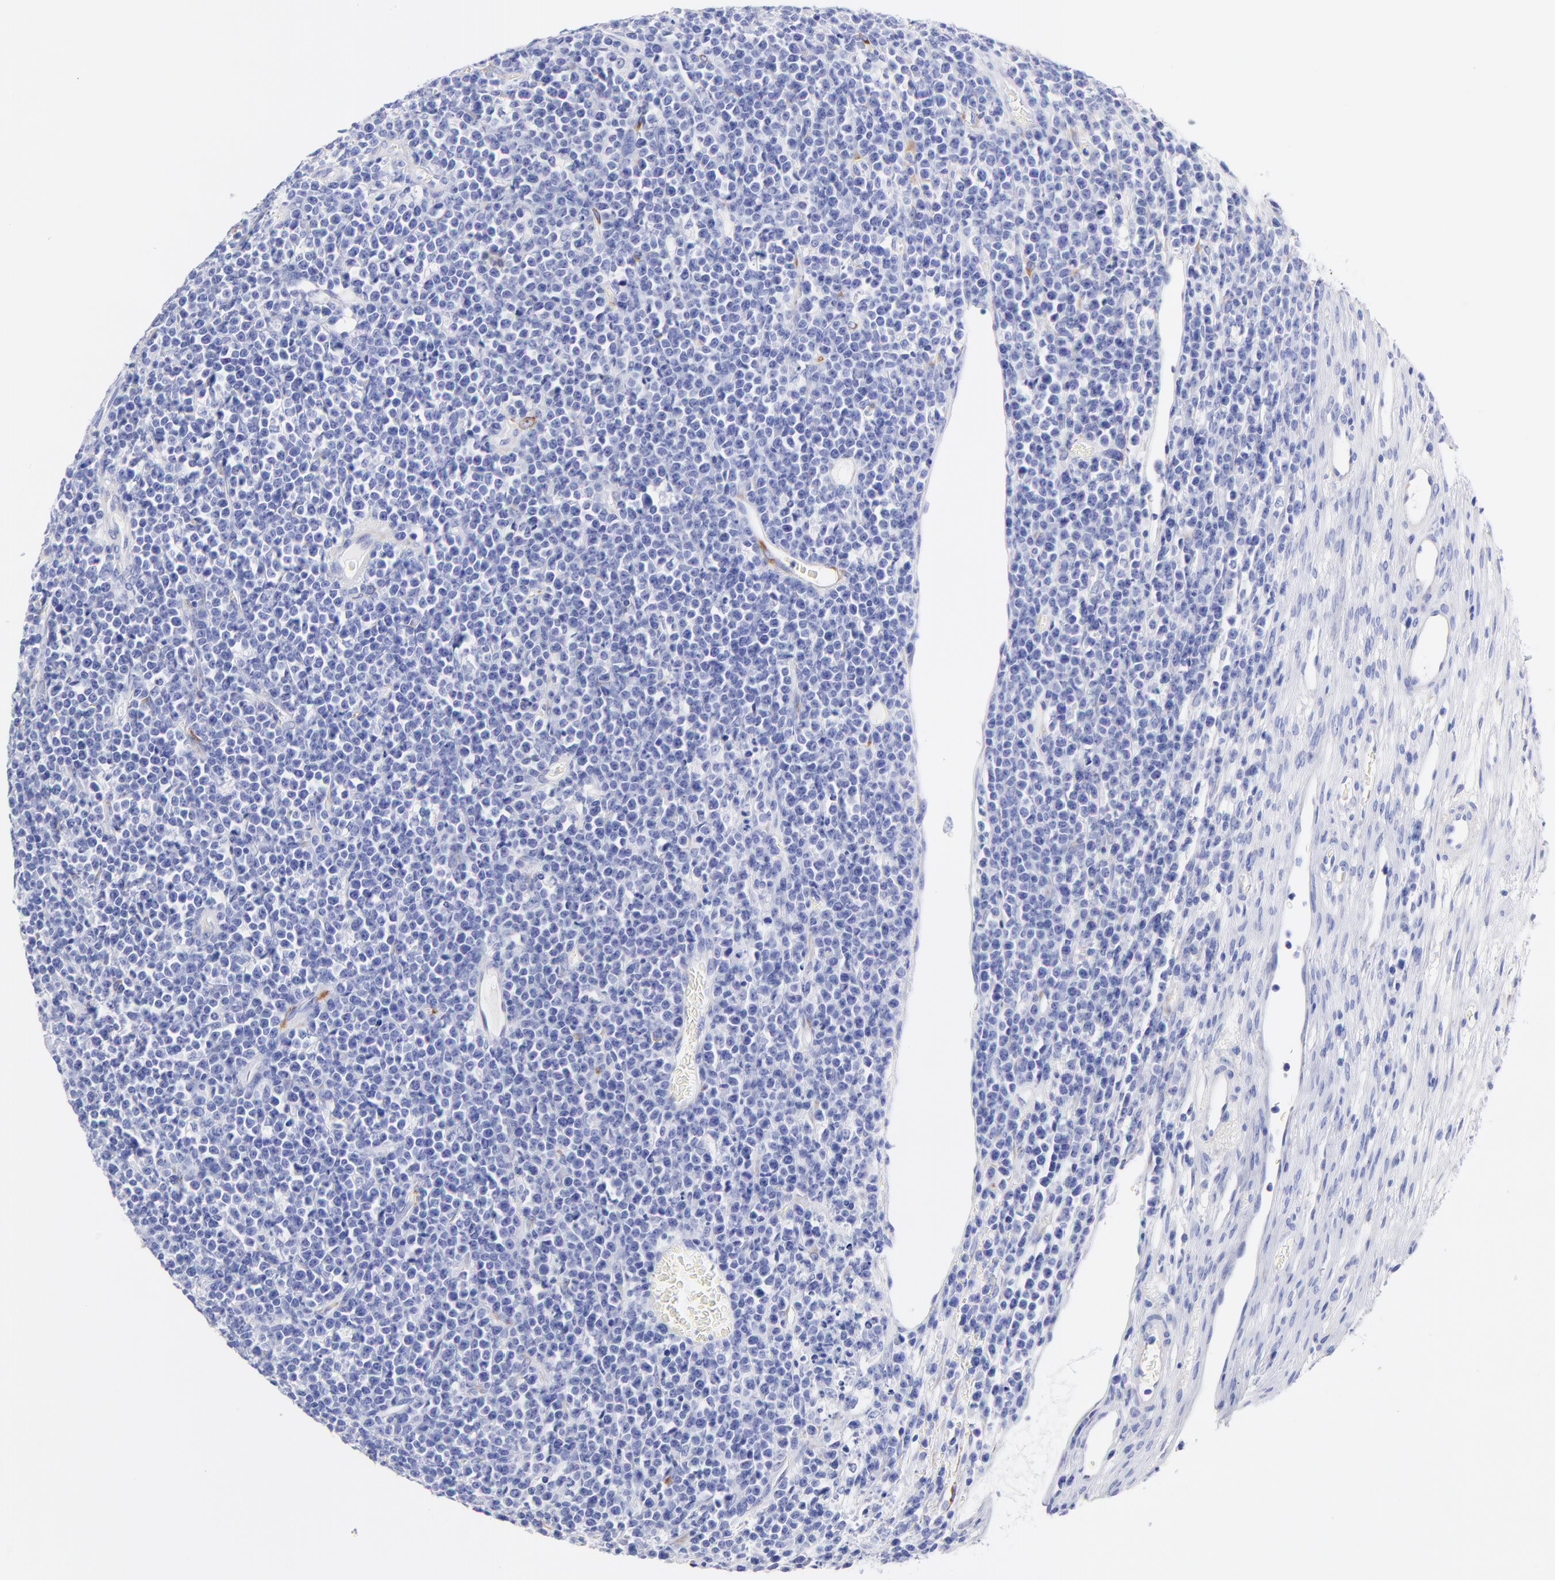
{"staining": {"intensity": "negative", "quantity": "none", "location": "none"}, "tissue": "lymphoma", "cell_type": "Tumor cells", "image_type": "cancer", "snomed": [{"axis": "morphology", "description": "Malignant lymphoma, non-Hodgkin's type, High grade"}, {"axis": "topography", "description": "Ovary"}], "caption": "Immunohistochemical staining of human lymphoma displays no significant positivity in tumor cells.", "gene": "C1QTNF6", "patient": {"sex": "female", "age": 56}}